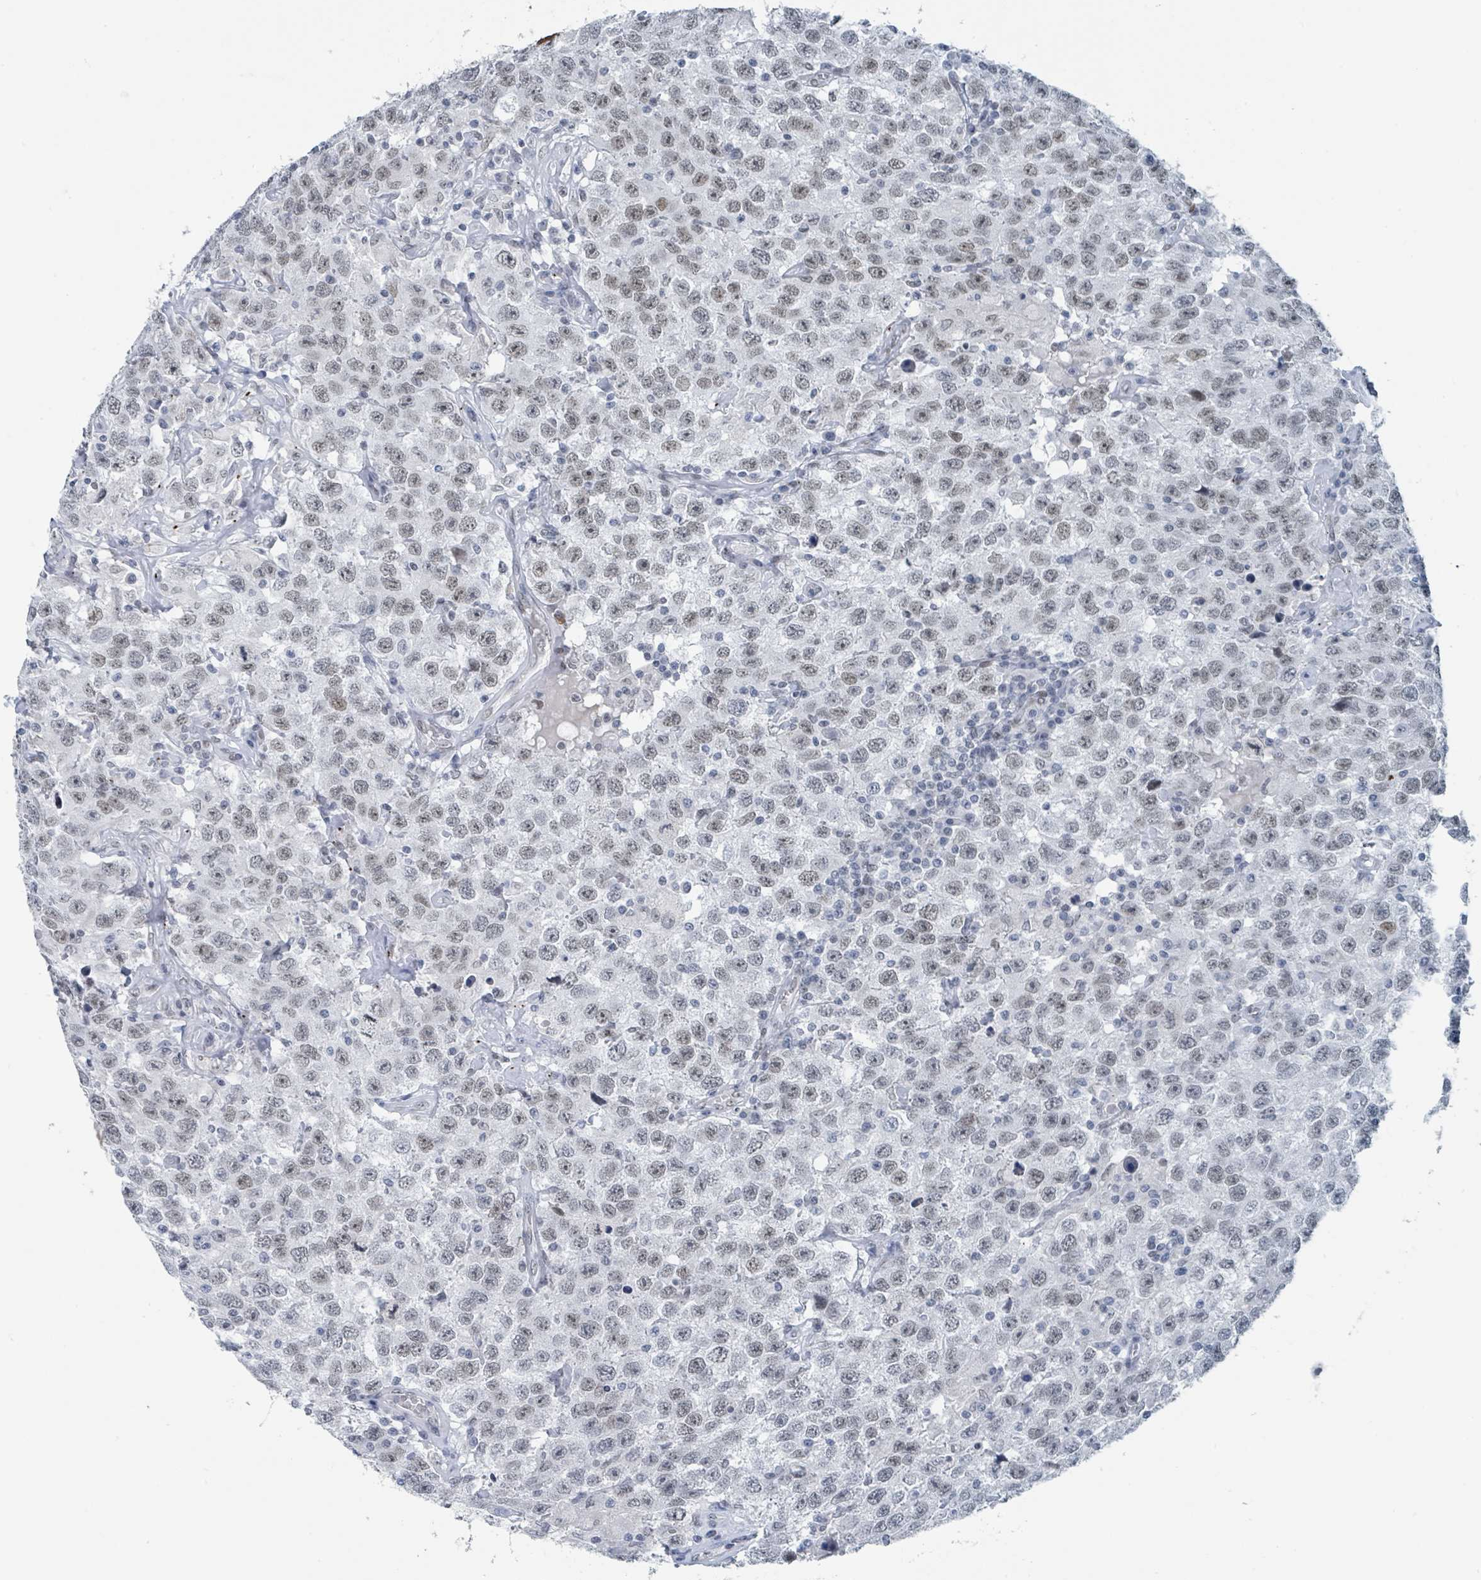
{"staining": {"intensity": "weak", "quantity": "<25%", "location": "nuclear"}, "tissue": "testis cancer", "cell_type": "Tumor cells", "image_type": "cancer", "snomed": [{"axis": "morphology", "description": "Seminoma, NOS"}, {"axis": "topography", "description": "Testis"}], "caption": "Immunohistochemistry of seminoma (testis) exhibits no staining in tumor cells.", "gene": "EHMT2", "patient": {"sex": "male", "age": 41}}